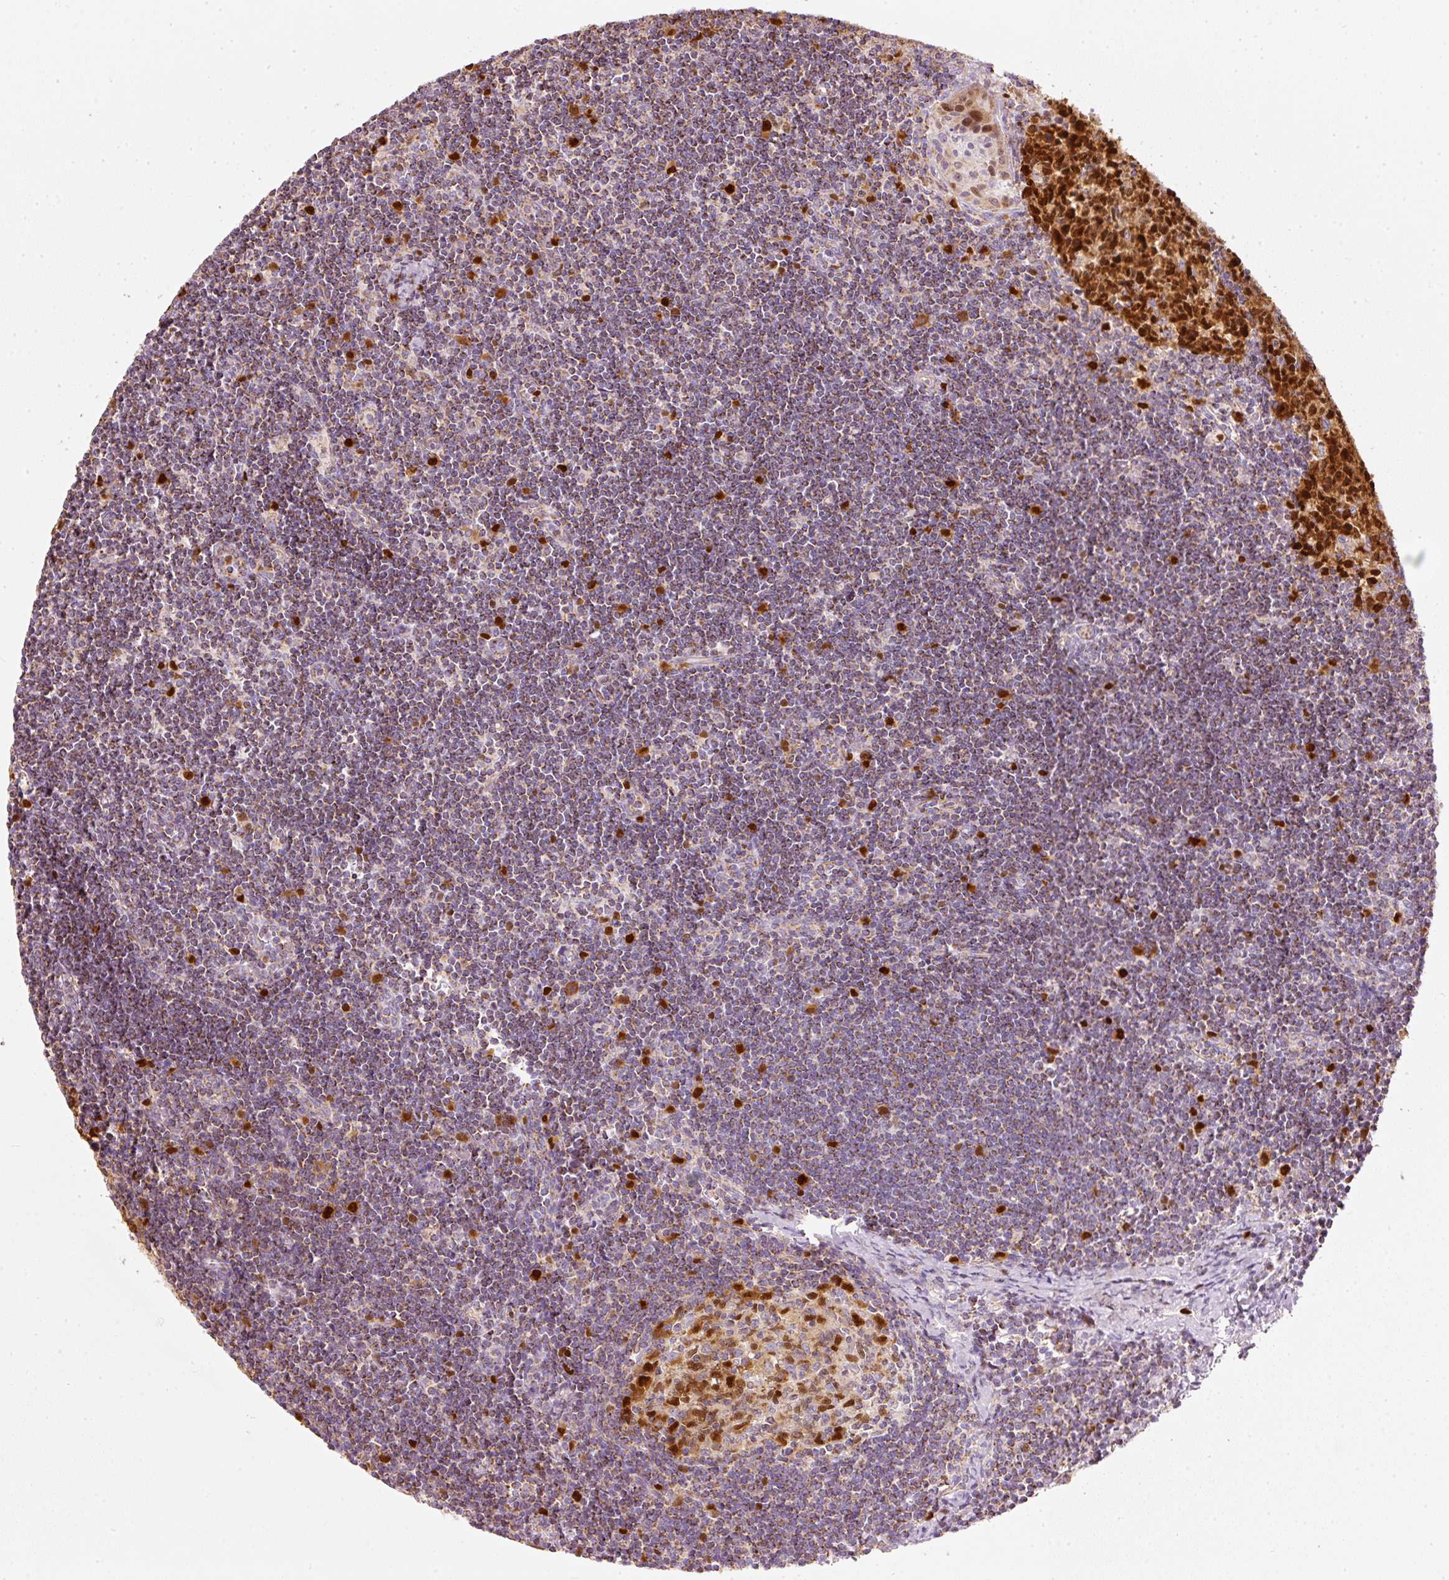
{"staining": {"intensity": "strong", "quantity": "25%-75%", "location": "cytoplasmic/membranous,nuclear"}, "tissue": "lymph node", "cell_type": "Germinal center cells", "image_type": "normal", "snomed": [{"axis": "morphology", "description": "Normal tissue, NOS"}, {"axis": "topography", "description": "Lymph node"}], "caption": "Immunohistochemical staining of unremarkable lymph node exhibits 25%-75% levels of strong cytoplasmic/membranous,nuclear protein positivity in approximately 25%-75% of germinal center cells.", "gene": "DUT", "patient": {"sex": "female", "age": 29}}